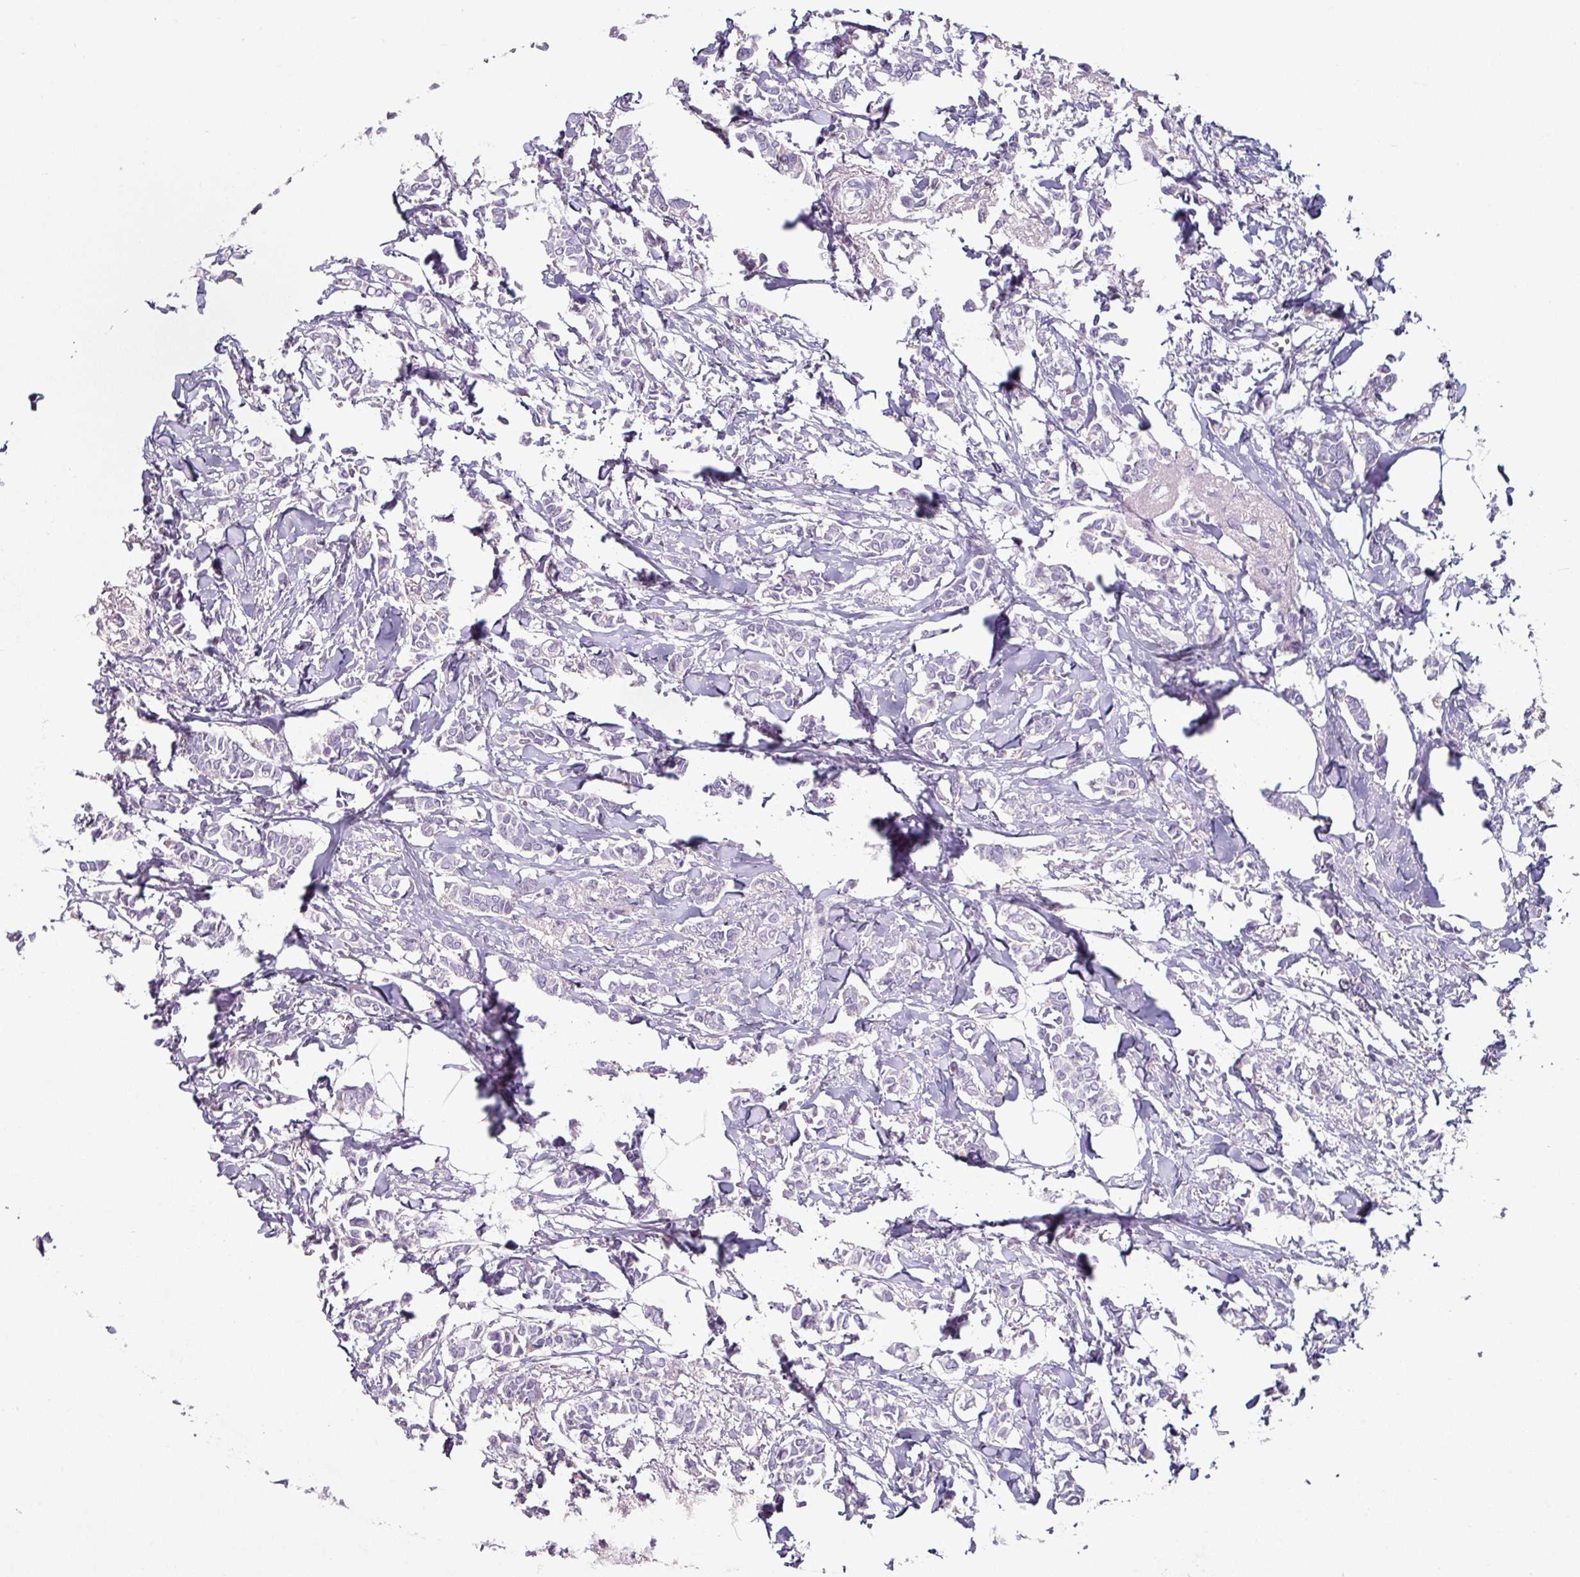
{"staining": {"intensity": "negative", "quantity": "none", "location": "none"}, "tissue": "breast cancer", "cell_type": "Tumor cells", "image_type": "cancer", "snomed": [{"axis": "morphology", "description": "Duct carcinoma"}, {"axis": "topography", "description": "Breast"}], "caption": "Human invasive ductal carcinoma (breast) stained for a protein using IHC demonstrates no staining in tumor cells.", "gene": "CLCA1", "patient": {"sex": "female", "age": 41}}